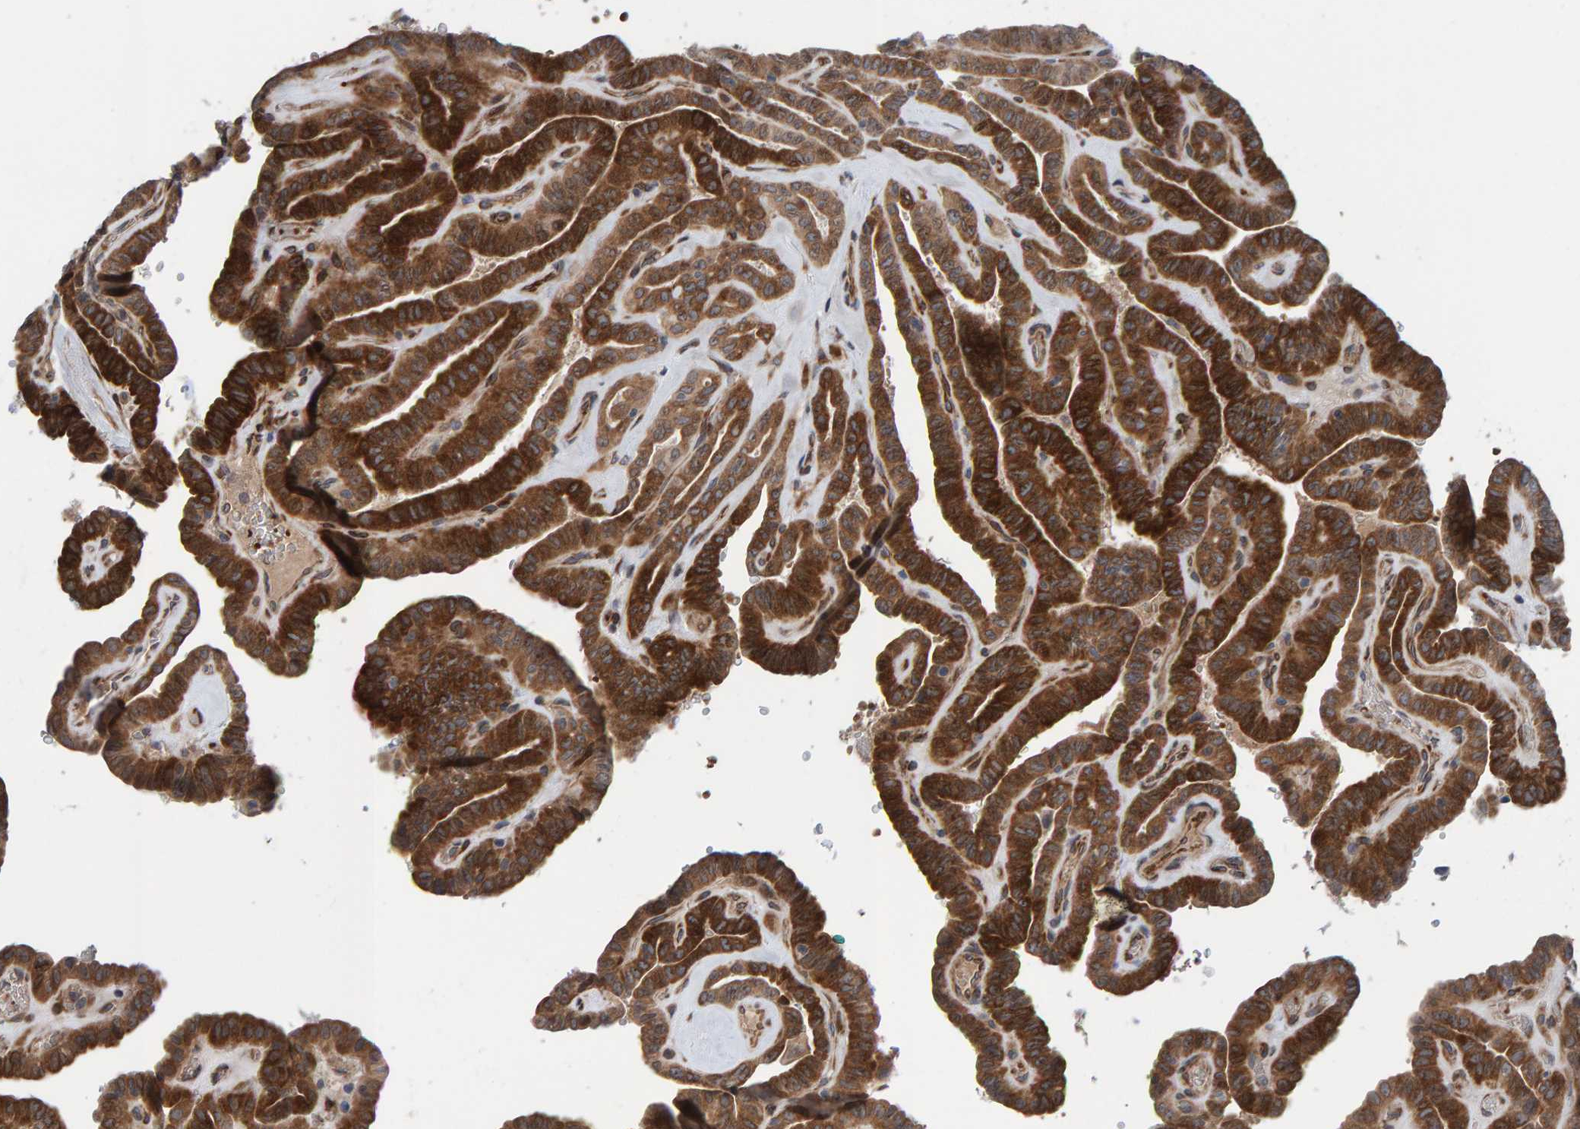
{"staining": {"intensity": "strong", "quantity": ">75%", "location": "cytoplasmic/membranous"}, "tissue": "thyroid cancer", "cell_type": "Tumor cells", "image_type": "cancer", "snomed": [{"axis": "morphology", "description": "Papillary adenocarcinoma, NOS"}, {"axis": "topography", "description": "Thyroid gland"}], "caption": "The immunohistochemical stain labels strong cytoplasmic/membranous positivity in tumor cells of thyroid cancer (papillary adenocarcinoma) tissue. The protein is shown in brown color, while the nuclei are stained blue.", "gene": "MFSD6L", "patient": {"sex": "male", "age": 77}}